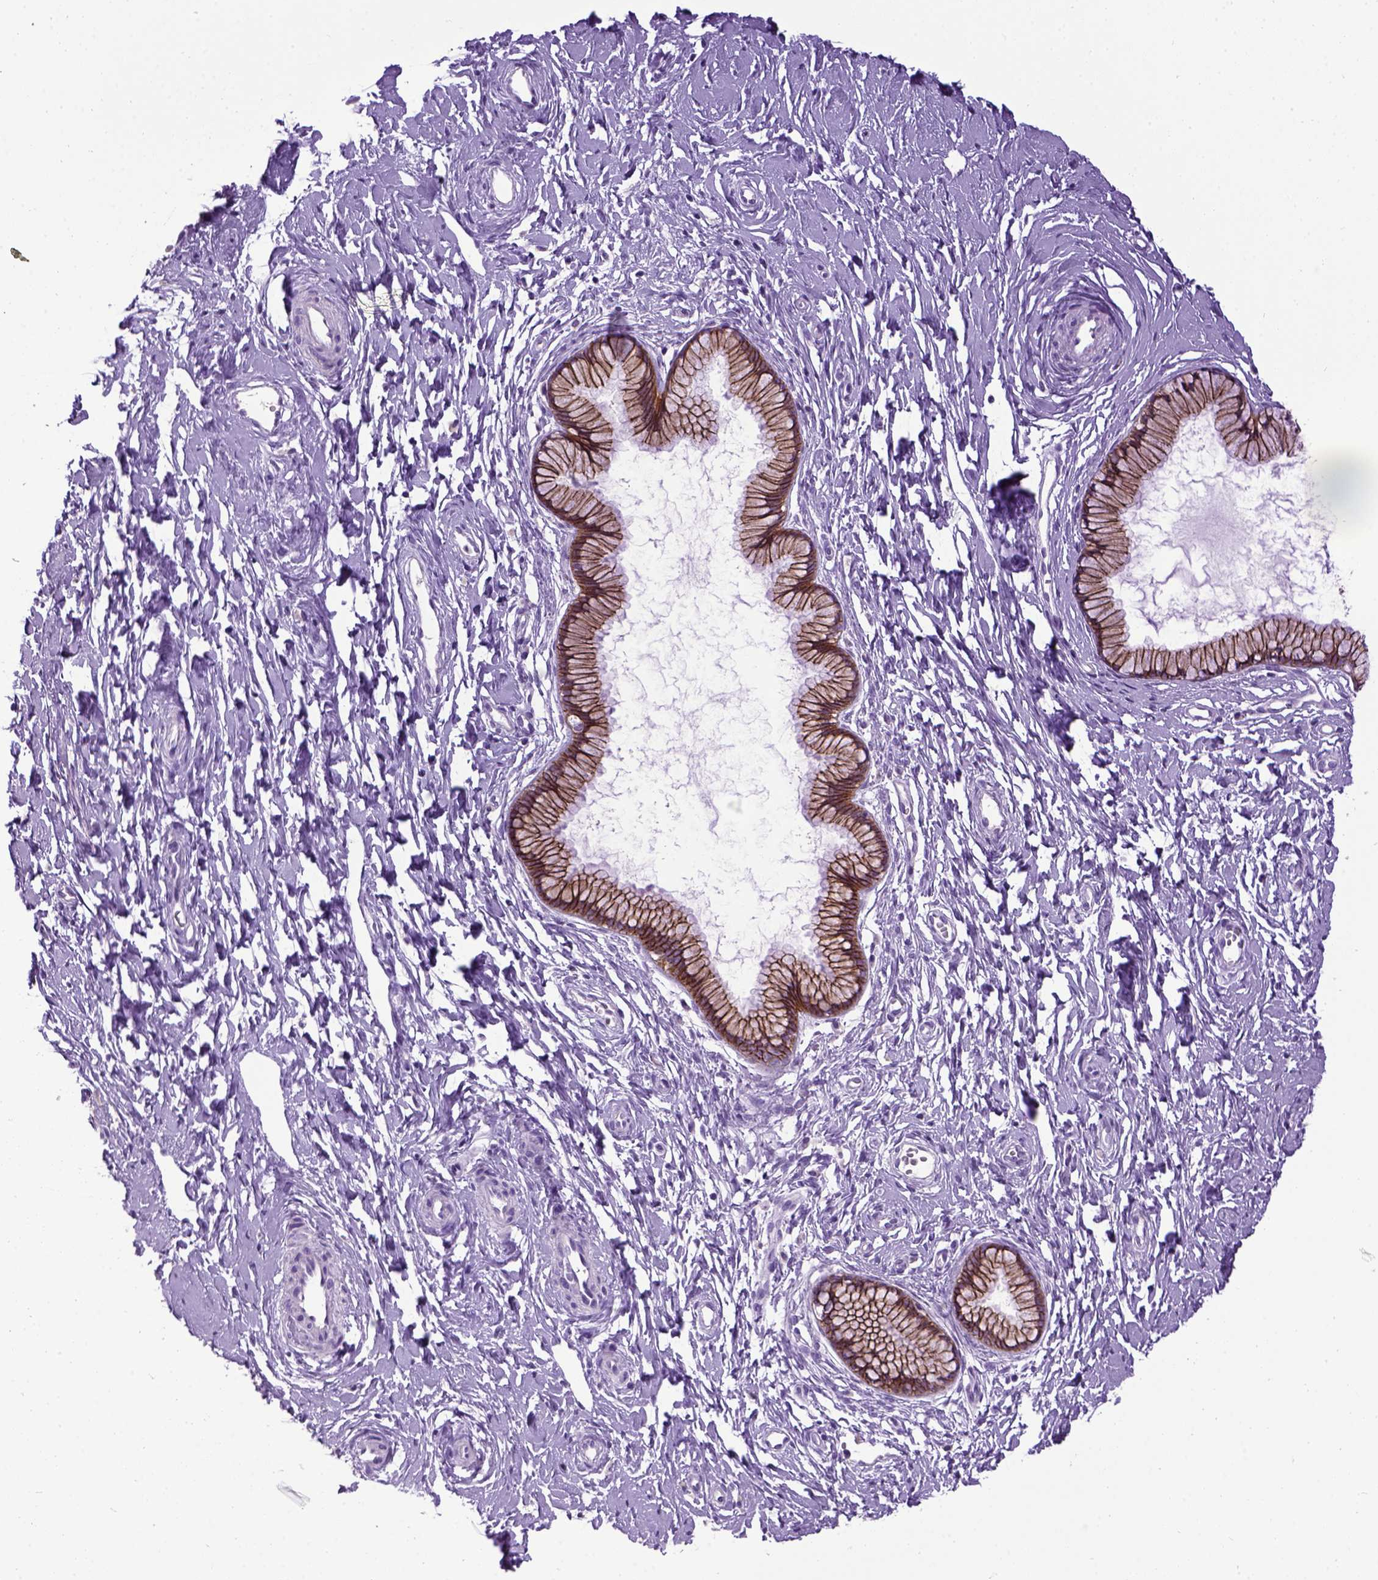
{"staining": {"intensity": "strong", "quantity": ">75%", "location": "cytoplasmic/membranous"}, "tissue": "cervix", "cell_type": "Glandular cells", "image_type": "normal", "snomed": [{"axis": "morphology", "description": "Normal tissue, NOS"}, {"axis": "topography", "description": "Cervix"}], "caption": "Immunohistochemical staining of normal cervix demonstrates strong cytoplasmic/membranous protein positivity in approximately >75% of glandular cells. (IHC, brightfield microscopy, high magnification).", "gene": "CDH1", "patient": {"sex": "female", "age": 40}}